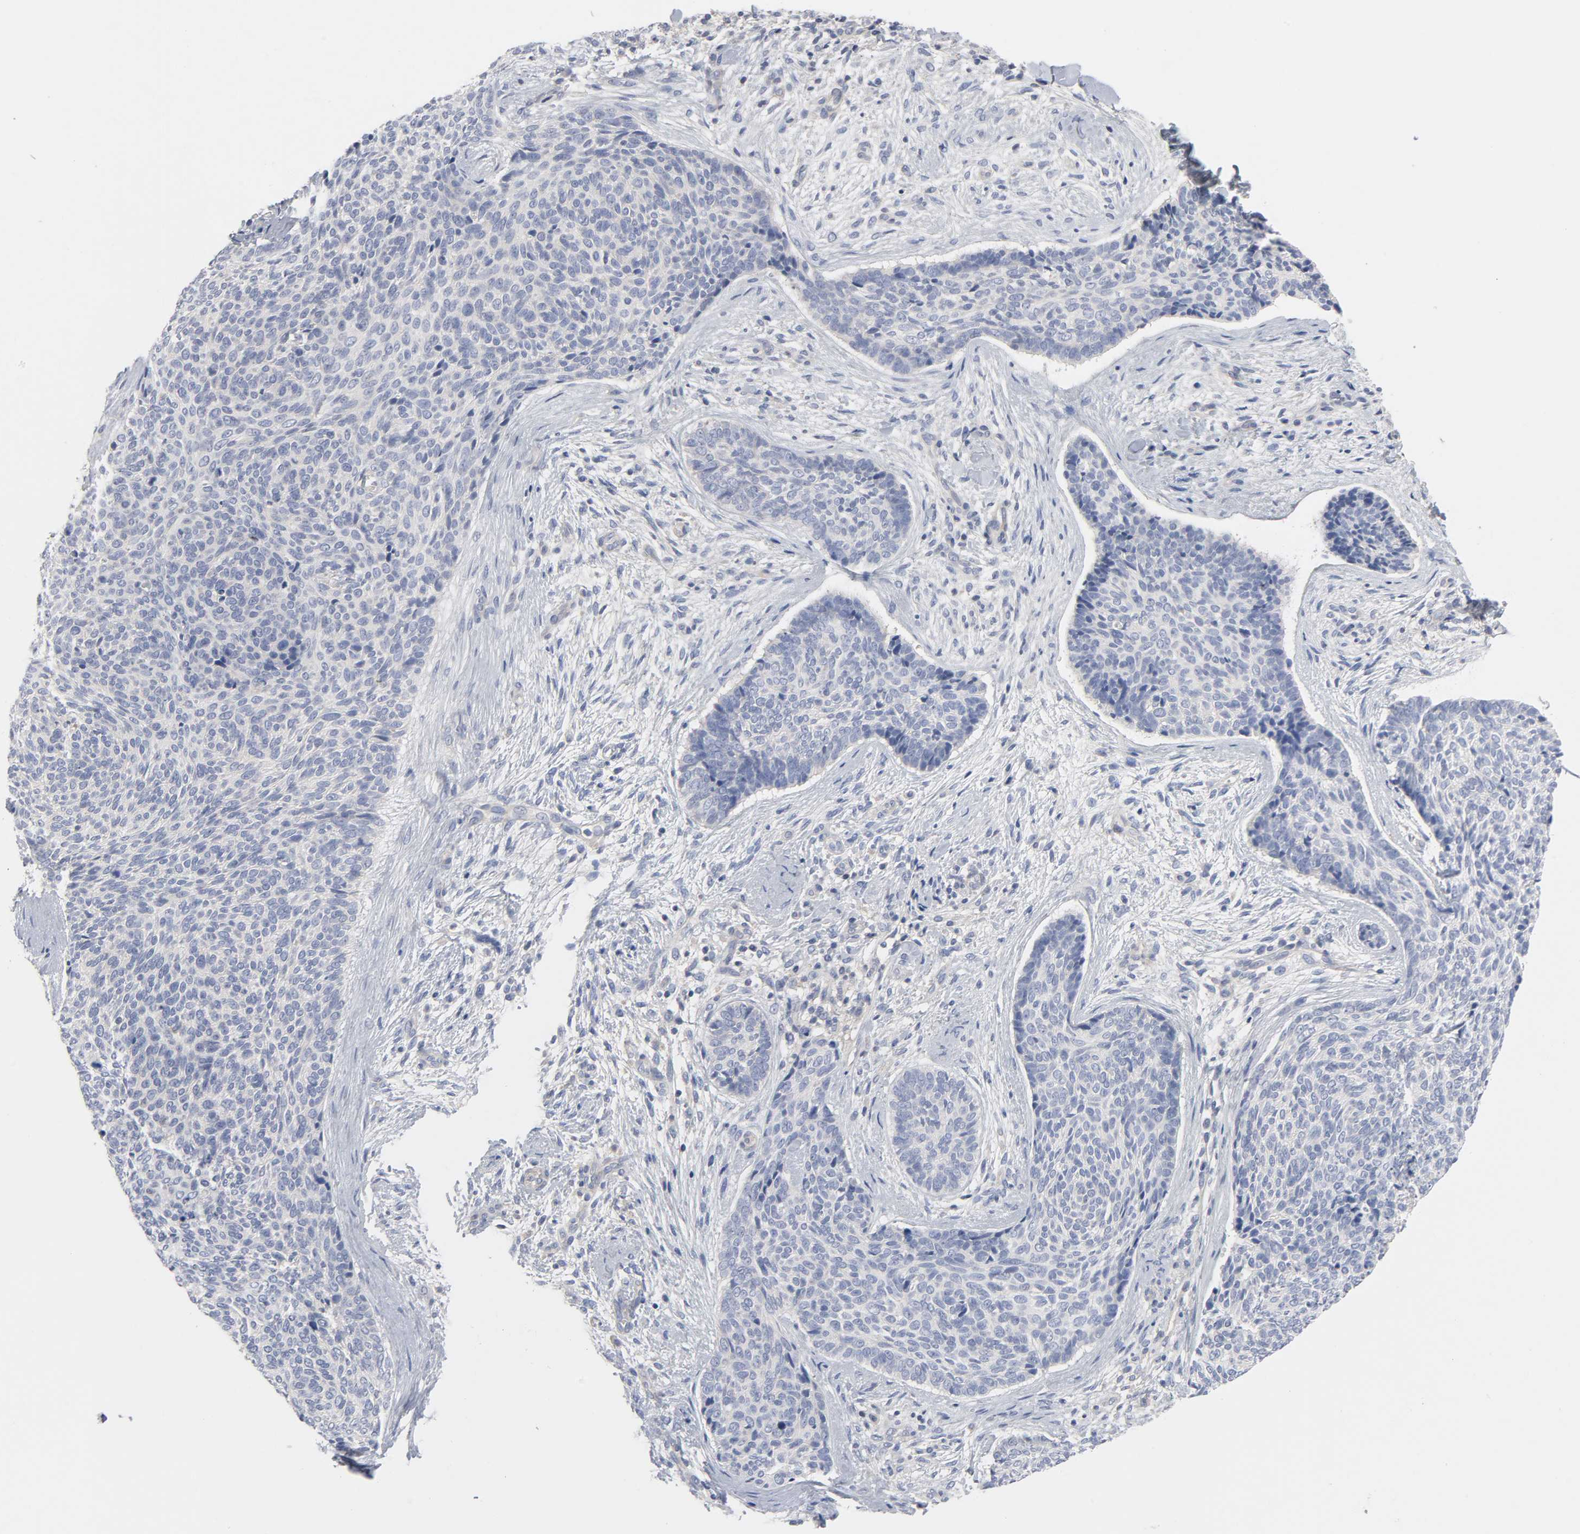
{"staining": {"intensity": "negative", "quantity": "none", "location": "none"}, "tissue": "skin cancer", "cell_type": "Tumor cells", "image_type": "cancer", "snomed": [{"axis": "morphology", "description": "Normal tissue, NOS"}, {"axis": "morphology", "description": "Basal cell carcinoma"}, {"axis": "topography", "description": "Skin"}], "caption": "Immunohistochemistry image of basal cell carcinoma (skin) stained for a protein (brown), which reveals no staining in tumor cells. (Immunohistochemistry (ihc), brightfield microscopy, high magnification).", "gene": "ROCK1", "patient": {"sex": "female", "age": 57}}